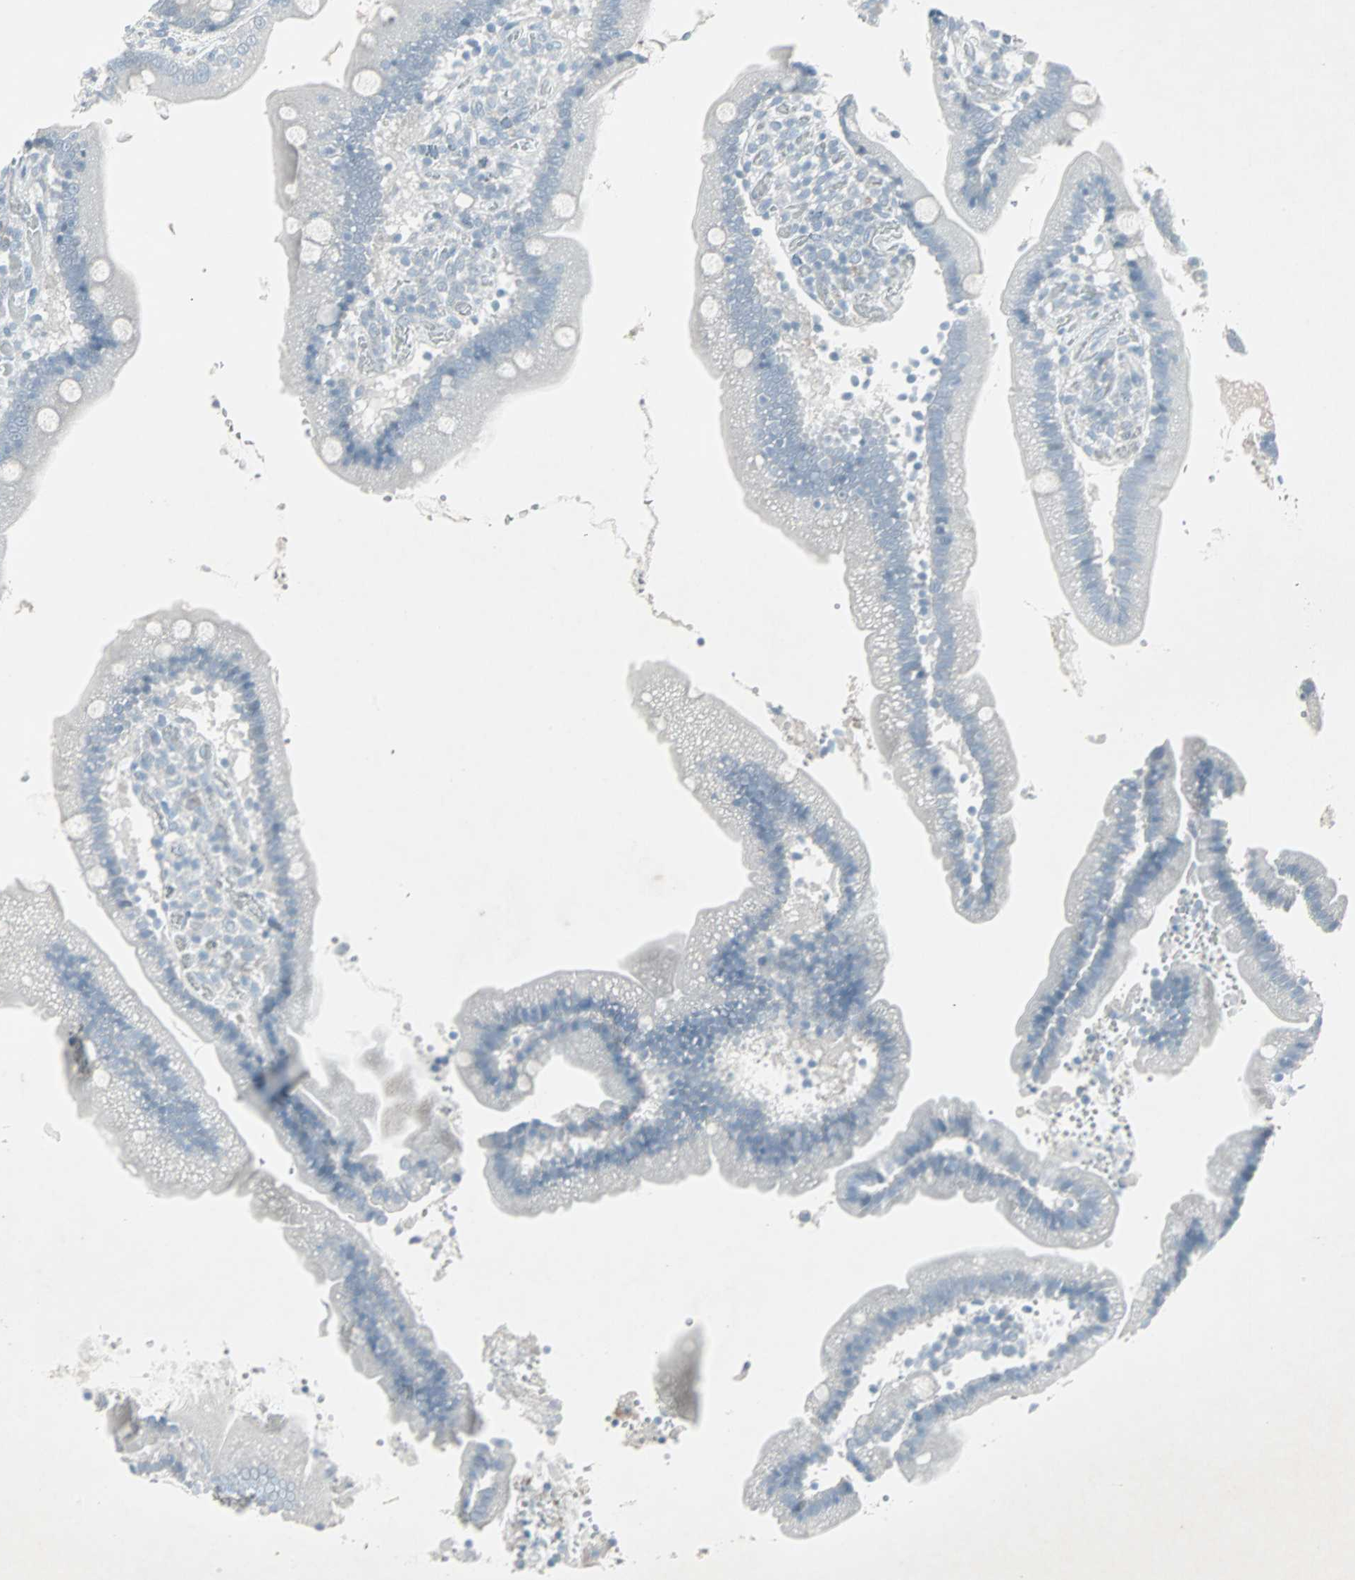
{"staining": {"intensity": "negative", "quantity": "none", "location": "none"}, "tissue": "duodenum", "cell_type": "Glandular cells", "image_type": "normal", "snomed": [{"axis": "morphology", "description": "Normal tissue, NOS"}, {"axis": "topography", "description": "Duodenum"}], "caption": "An image of human duodenum is negative for staining in glandular cells. (Brightfield microscopy of DAB immunohistochemistry (IHC) at high magnification).", "gene": "LANCL3", "patient": {"sex": "male", "age": 66}}